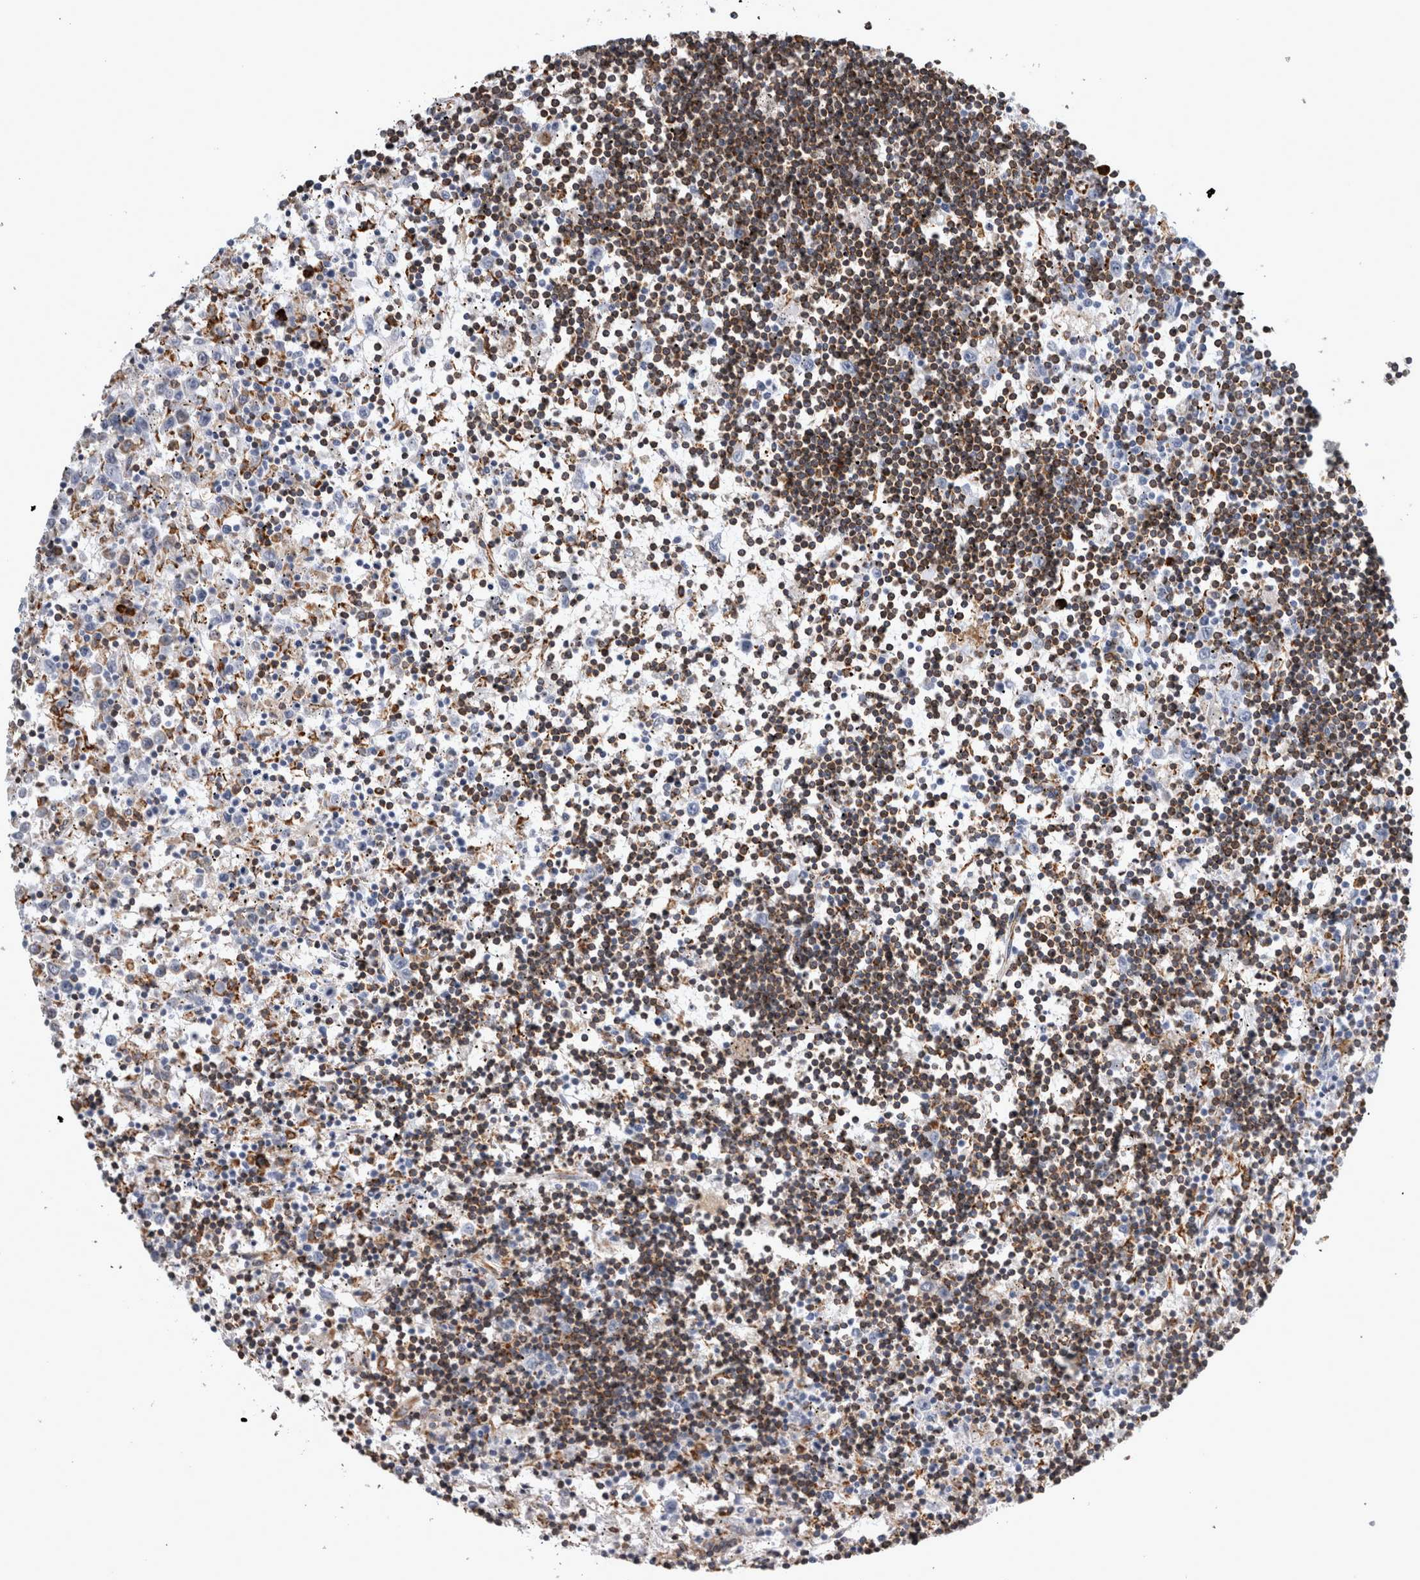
{"staining": {"intensity": "moderate", "quantity": ">75%", "location": "cytoplasmic/membranous"}, "tissue": "lymphoma", "cell_type": "Tumor cells", "image_type": "cancer", "snomed": [{"axis": "morphology", "description": "Malignant lymphoma, non-Hodgkin's type, Low grade"}, {"axis": "topography", "description": "Spleen"}], "caption": "Low-grade malignant lymphoma, non-Hodgkin's type stained with immunohistochemistry (IHC) exhibits moderate cytoplasmic/membranous staining in about >75% of tumor cells. The staining was performed using DAB to visualize the protein expression in brown, while the nuclei were stained in blue with hematoxylin (Magnification: 20x).", "gene": "FHIP2B", "patient": {"sex": "male", "age": 76}}